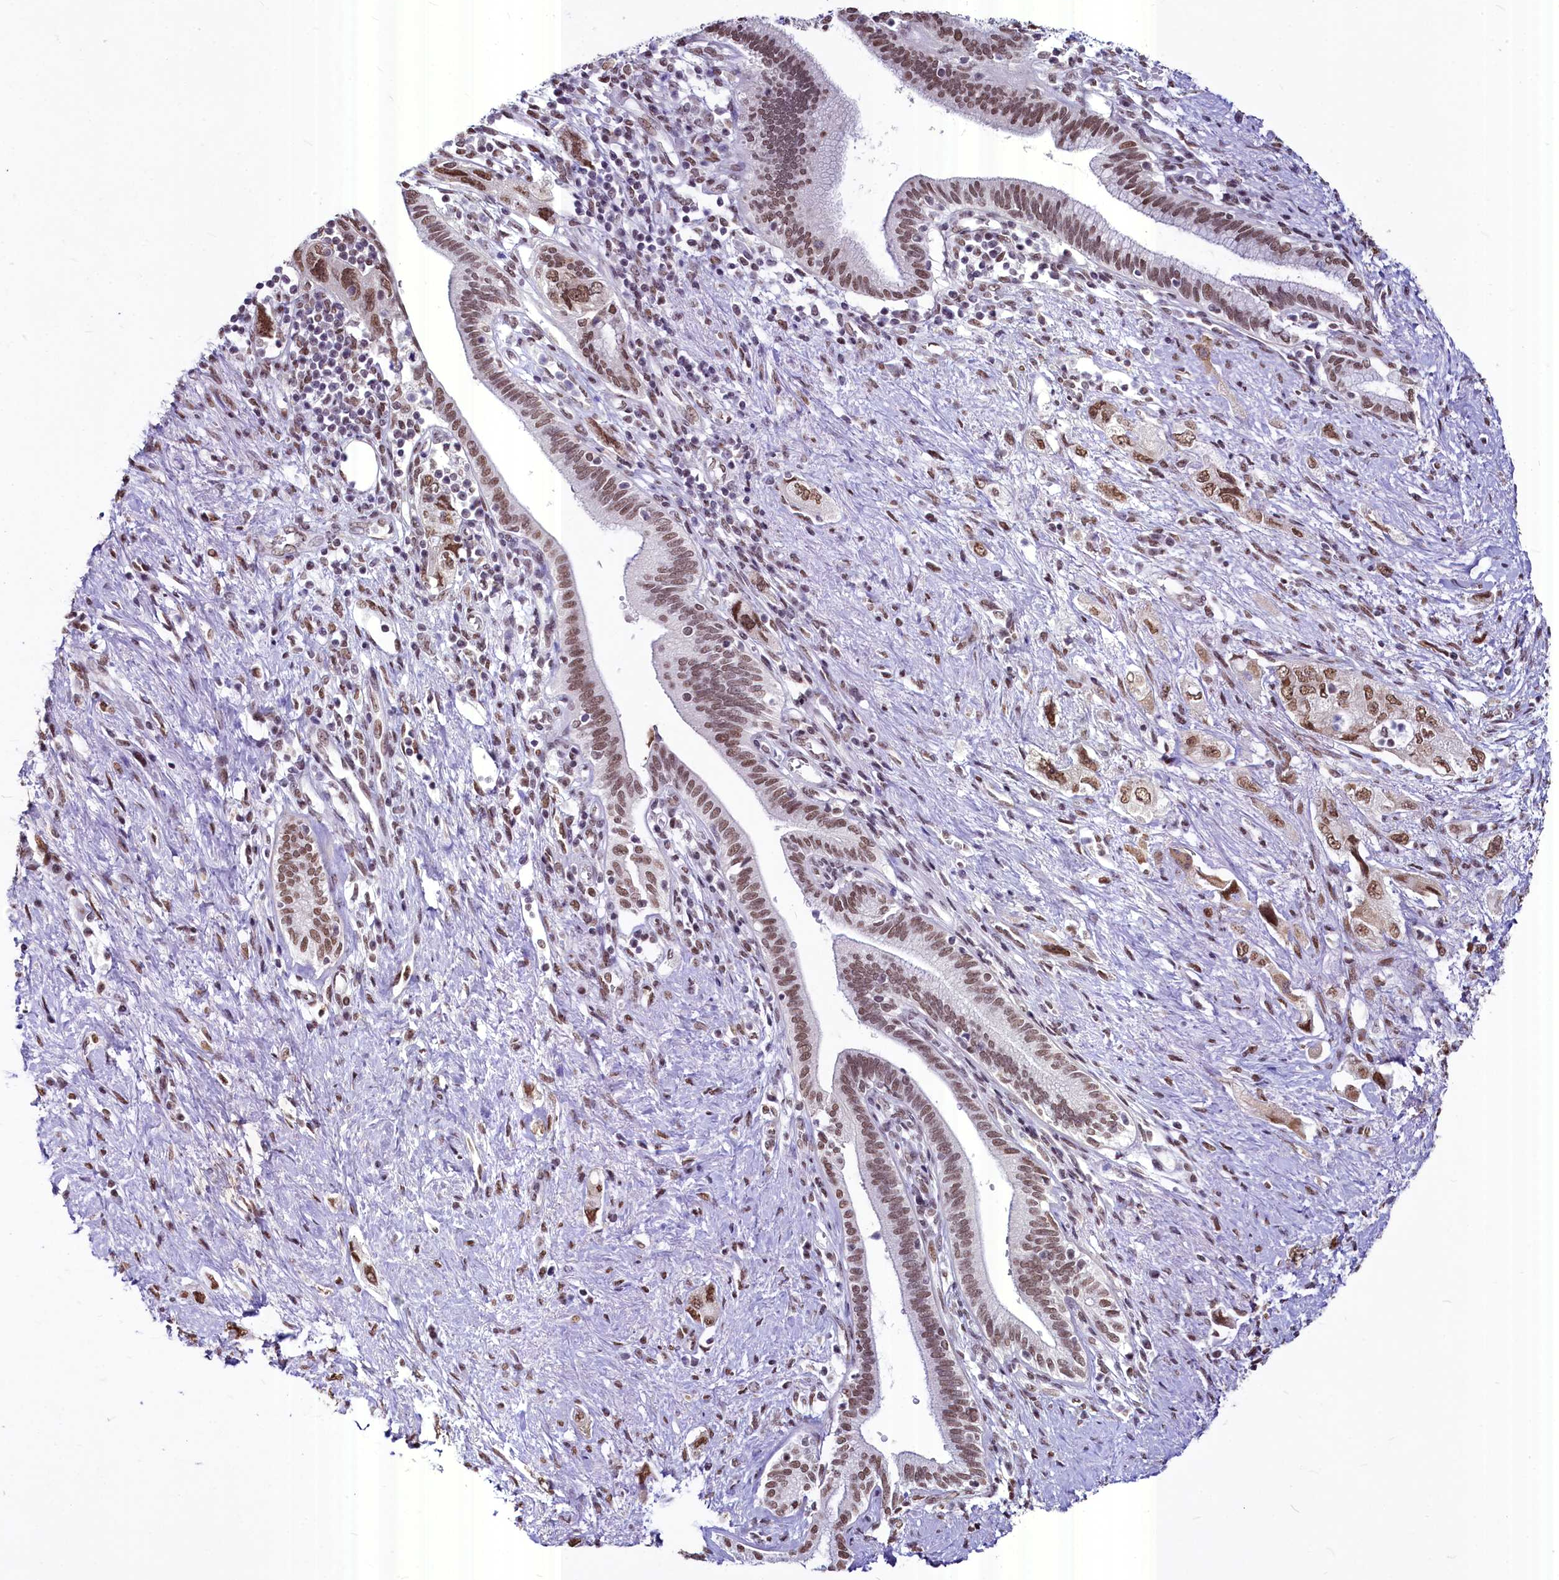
{"staining": {"intensity": "moderate", "quantity": ">75%", "location": "nuclear"}, "tissue": "pancreatic cancer", "cell_type": "Tumor cells", "image_type": "cancer", "snomed": [{"axis": "morphology", "description": "Adenocarcinoma, NOS"}, {"axis": "topography", "description": "Pancreas"}], "caption": "Immunohistochemical staining of human adenocarcinoma (pancreatic) exhibits medium levels of moderate nuclear staining in approximately >75% of tumor cells. (DAB = brown stain, brightfield microscopy at high magnification).", "gene": "PARPBP", "patient": {"sex": "female", "age": 73}}